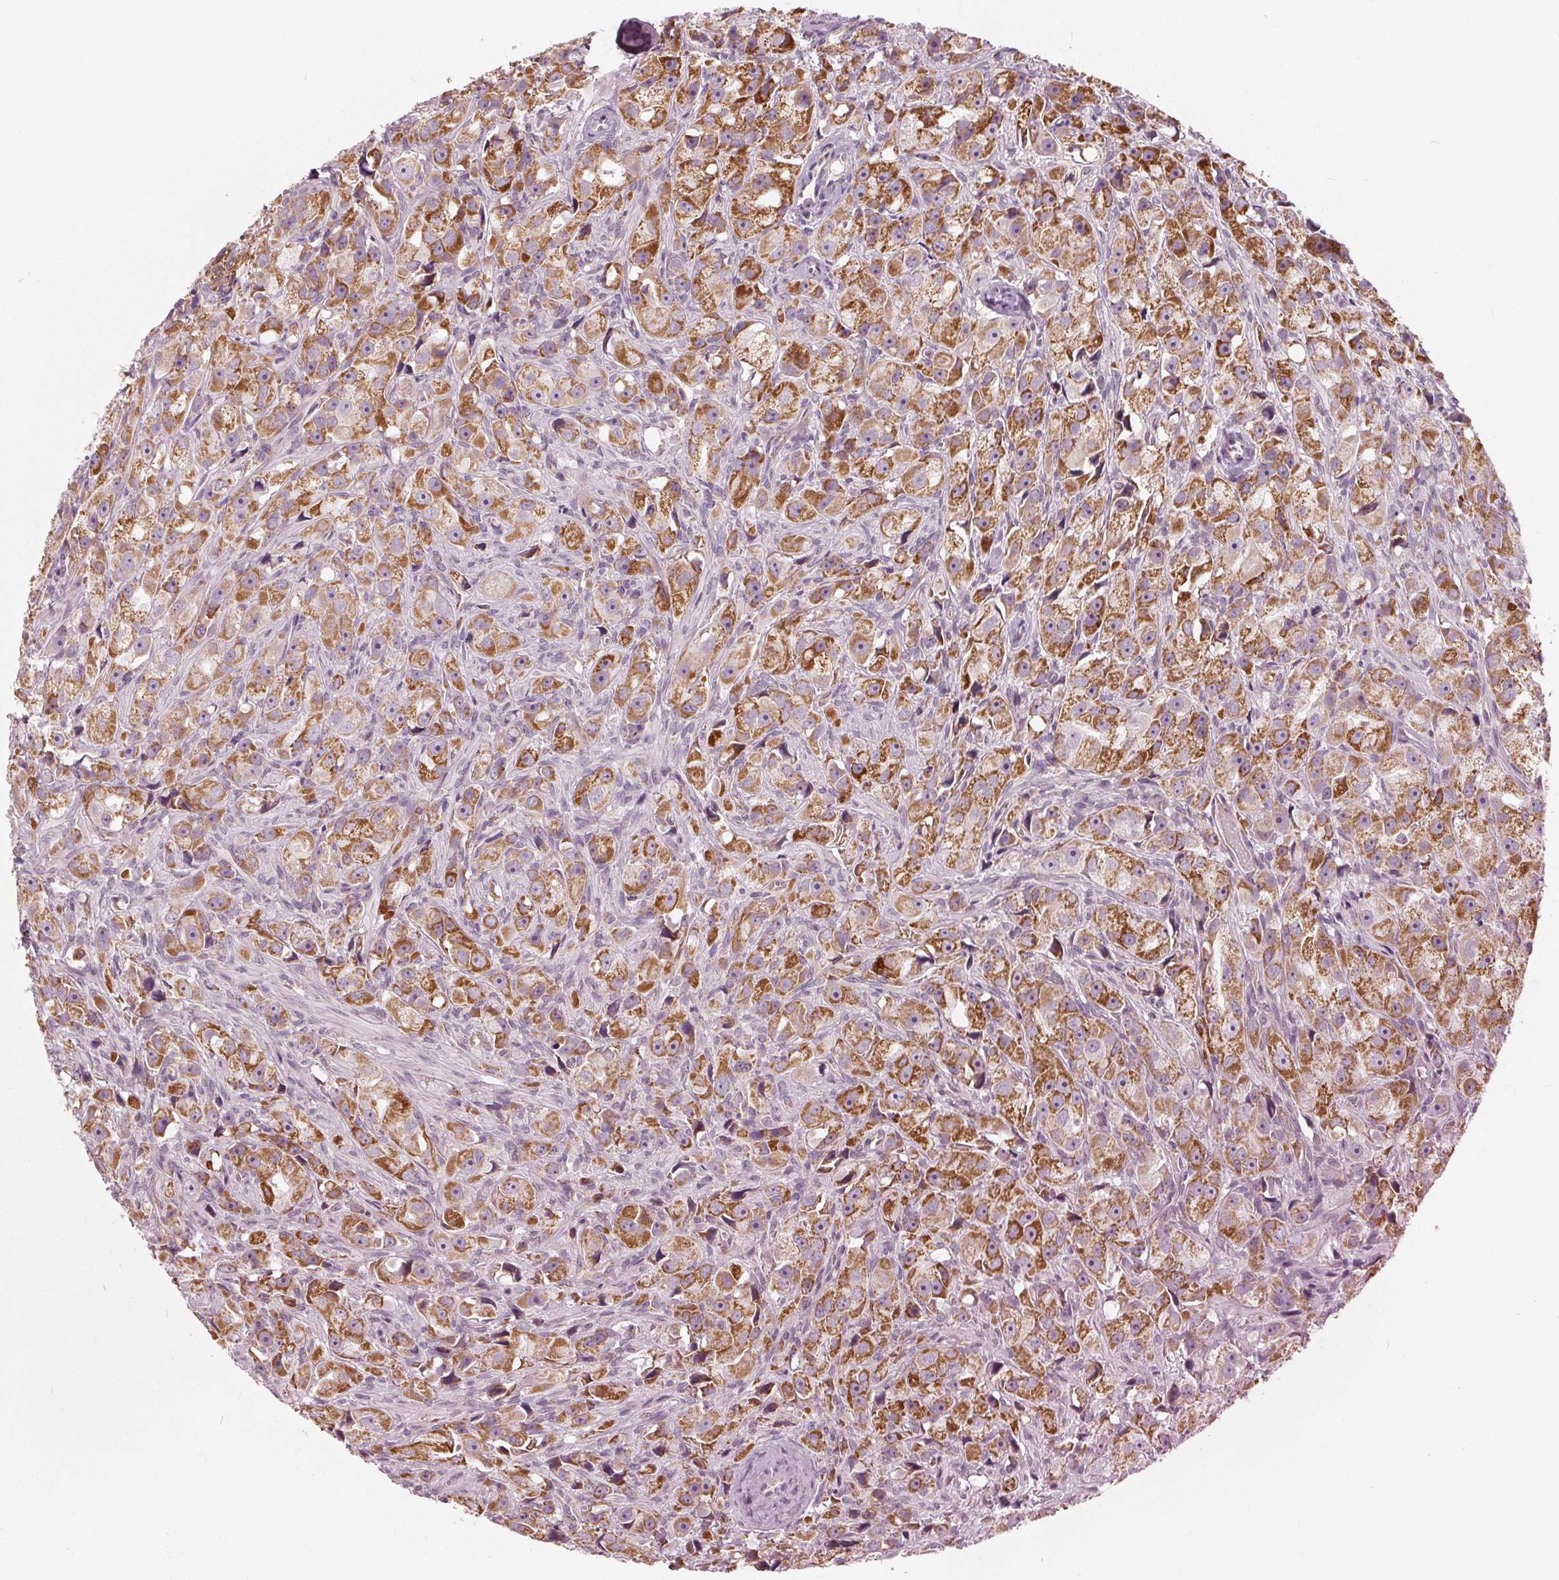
{"staining": {"intensity": "moderate", "quantity": ">75%", "location": "cytoplasmic/membranous"}, "tissue": "prostate cancer", "cell_type": "Tumor cells", "image_type": "cancer", "snomed": [{"axis": "morphology", "description": "Adenocarcinoma, High grade"}, {"axis": "topography", "description": "Prostate"}], "caption": "A brown stain highlights moderate cytoplasmic/membranous staining of a protein in high-grade adenocarcinoma (prostate) tumor cells. Using DAB (3,3'-diaminobenzidine) (brown) and hematoxylin (blue) stains, captured at high magnification using brightfield microscopy.", "gene": "ECI2", "patient": {"sex": "male", "age": 75}}